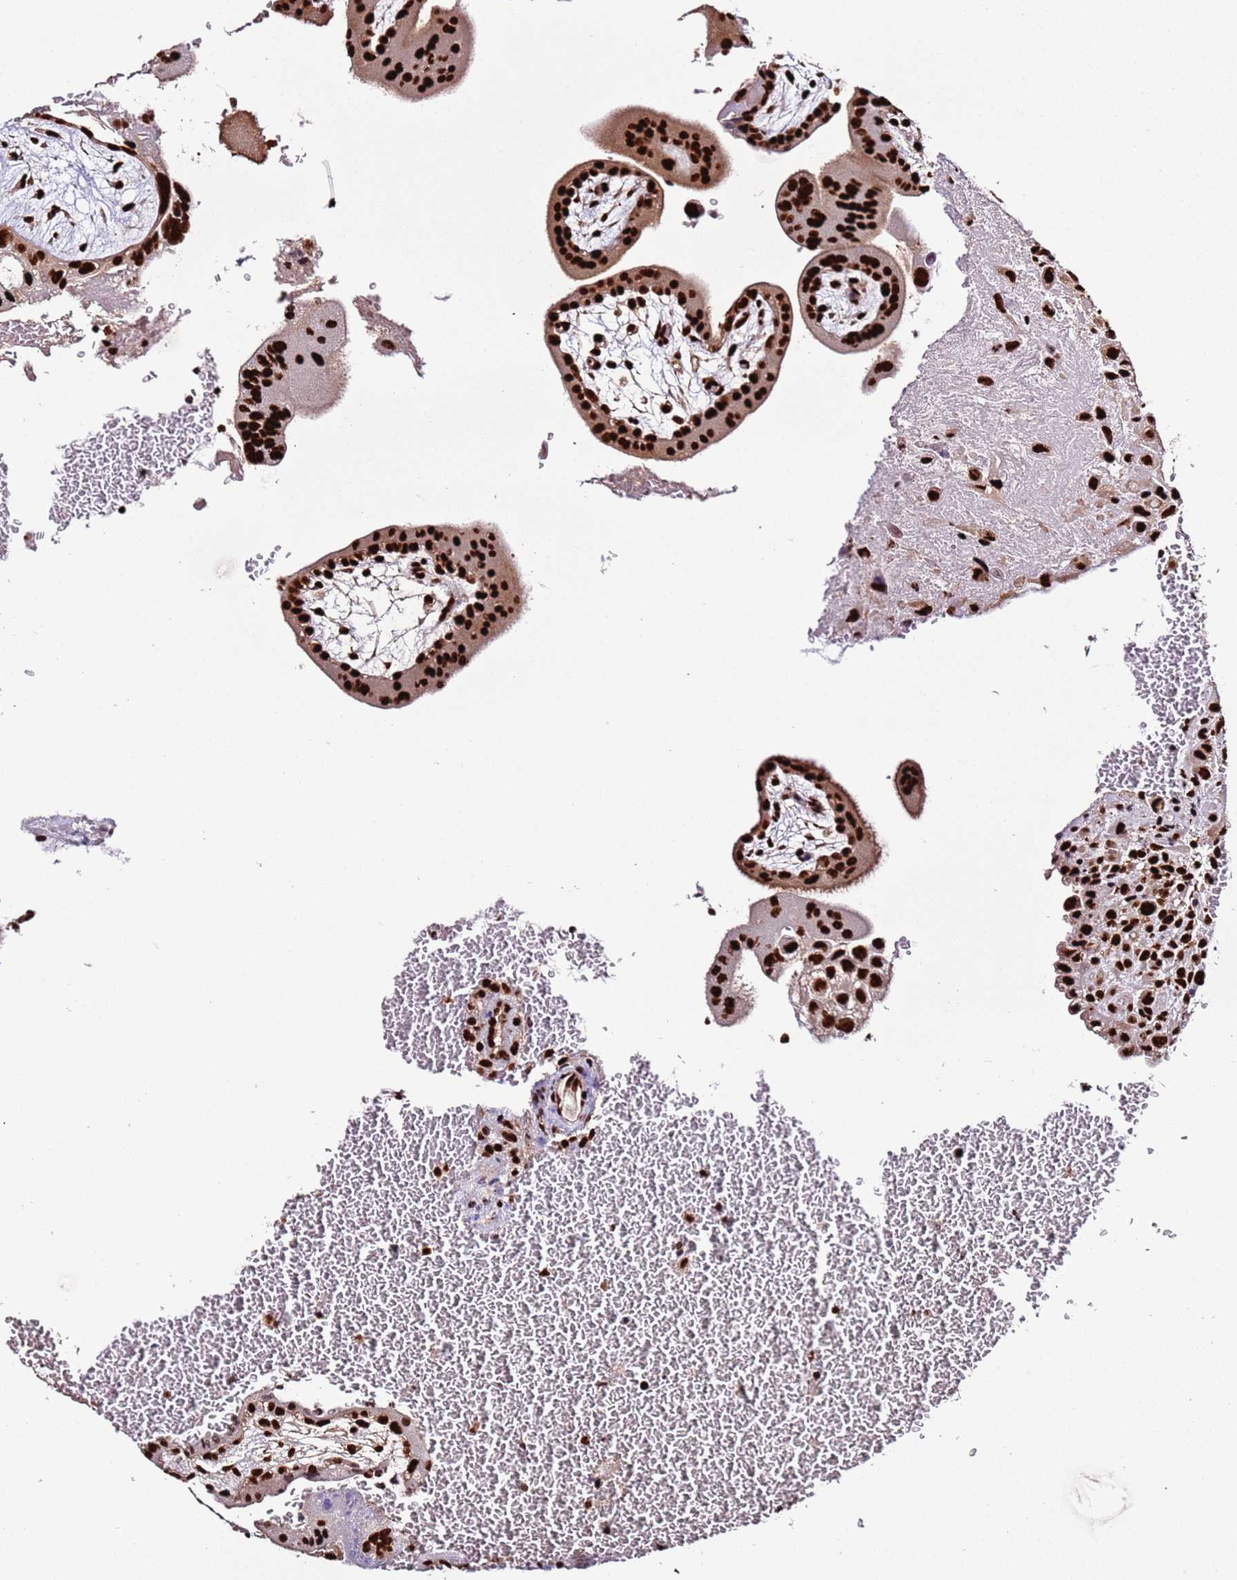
{"staining": {"intensity": "strong", "quantity": ">75%", "location": "nuclear"}, "tissue": "placenta", "cell_type": "Trophoblastic cells", "image_type": "normal", "snomed": [{"axis": "morphology", "description": "Normal tissue, NOS"}, {"axis": "topography", "description": "Placenta"}], "caption": "Trophoblastic cells display strong nuclear expression in approximately >75% of cells in unremarkable placenta.", "gene": "C6orf226", "patient": {"sex": "female", "age": 35}}